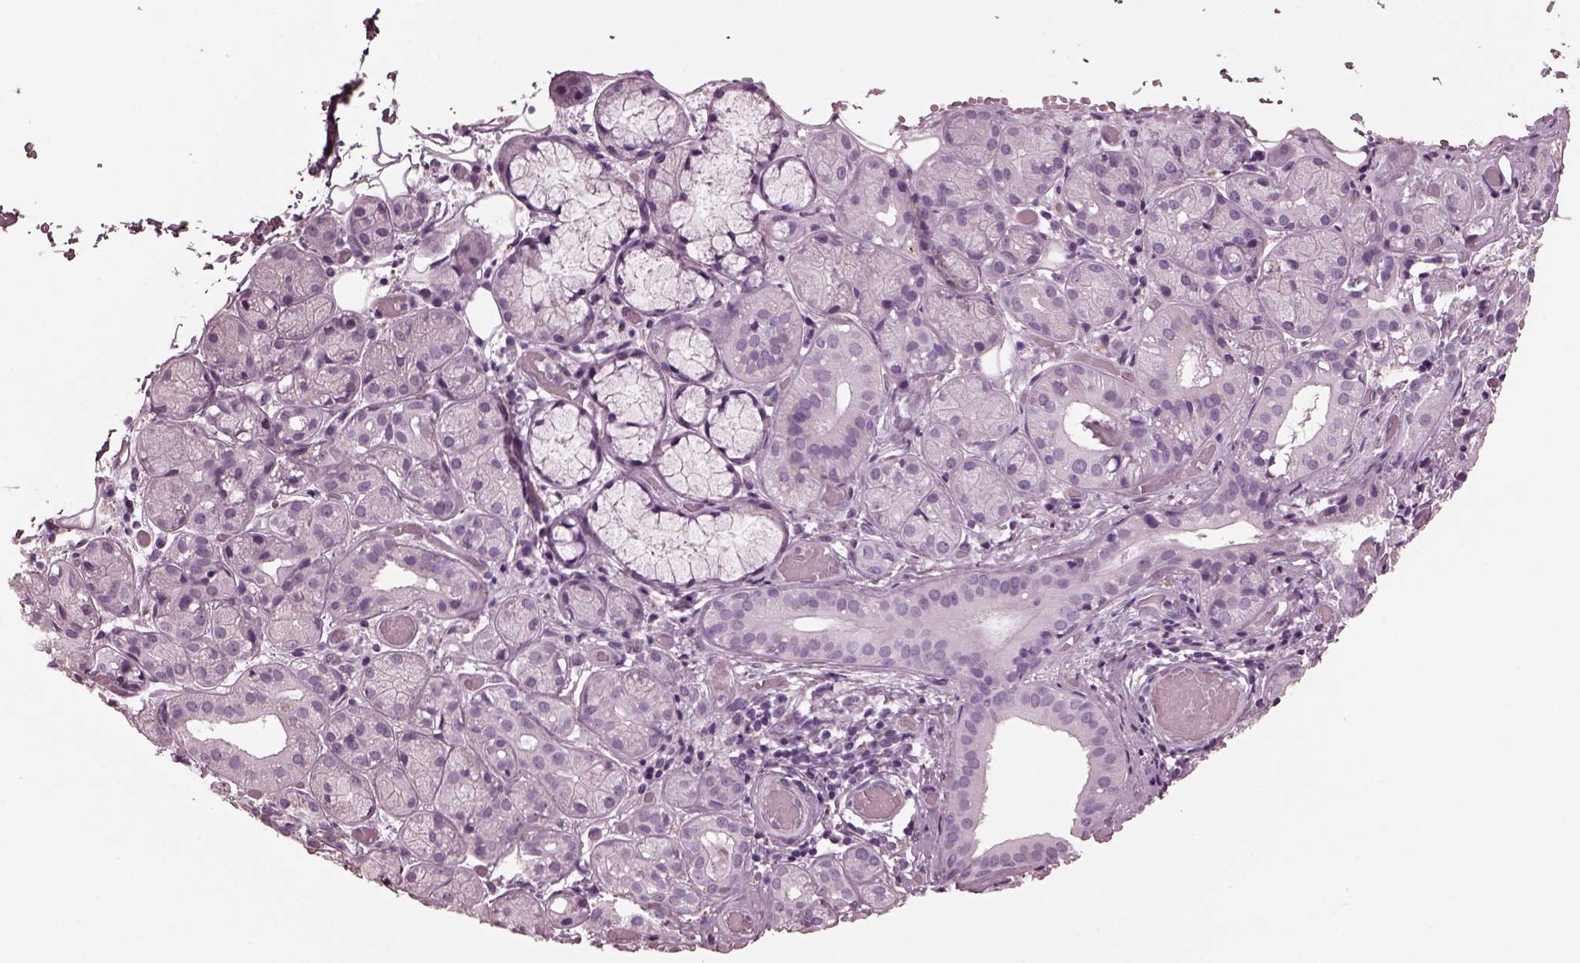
{"staining": {"intensity": "negative", "quantity": "none", "location": "none"}, "tissue": "salivary gland", "cell_type": "Glandular cells", "image_type": "normal", "snomed": [{"axis": "morphology", "description": "Normal tissue, NOS"}, {"axis": "topography", "description": "Salivary gland"}, {"axis": "topography", "description": "Peripheral nerve tissue"}], "caption": "A high-resolution histopathology image shows immunohistochemistry (IHC) staining of normal salivary gland, which exhibits no significant staining in glandular cells.", "gene": "CGA", "patient": {"sex": "male", "age": 71}}